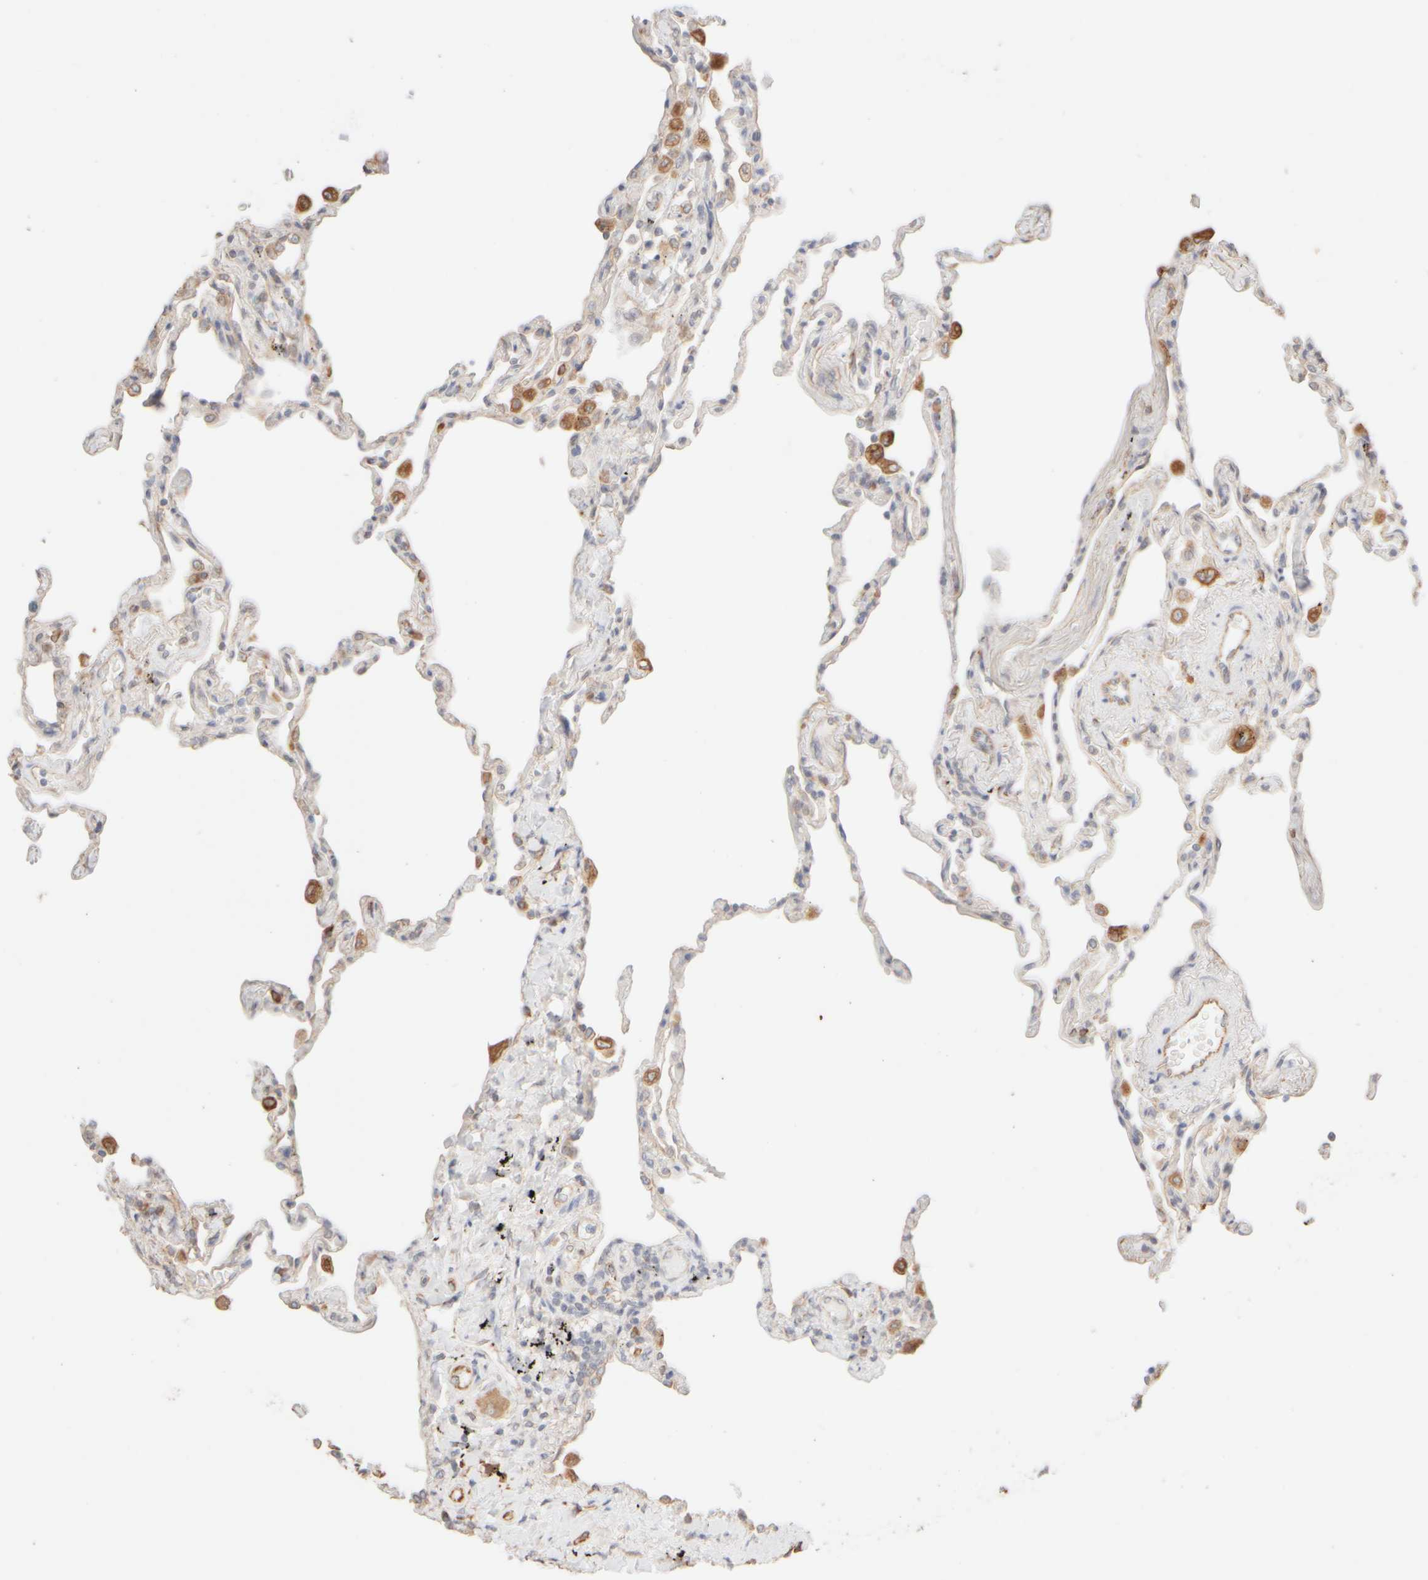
{"staining": {"intensity": "weak", "quantity": "<25%", "location": "cytoplasmic/membranous"}, "tissue": "lung", "cell_type": "Alveolar cells", "image_type": "normal", "snomed": [{"axis": "morphology", "description": "Normal tissue, NOS"}, {"axis": "topography", "description": "Lung"}], "caption": "DAB (3,3'-diaminobenzidine) immunohistochemical staining of normal human lung exhibits no significant expression in alveolar cells. (DAB (3,3'-diaminobenzidine) immunohistochemistry (IHC), high magnification).", "gene": "KRT15", "patient": {"sex": "male", "age": 59}}